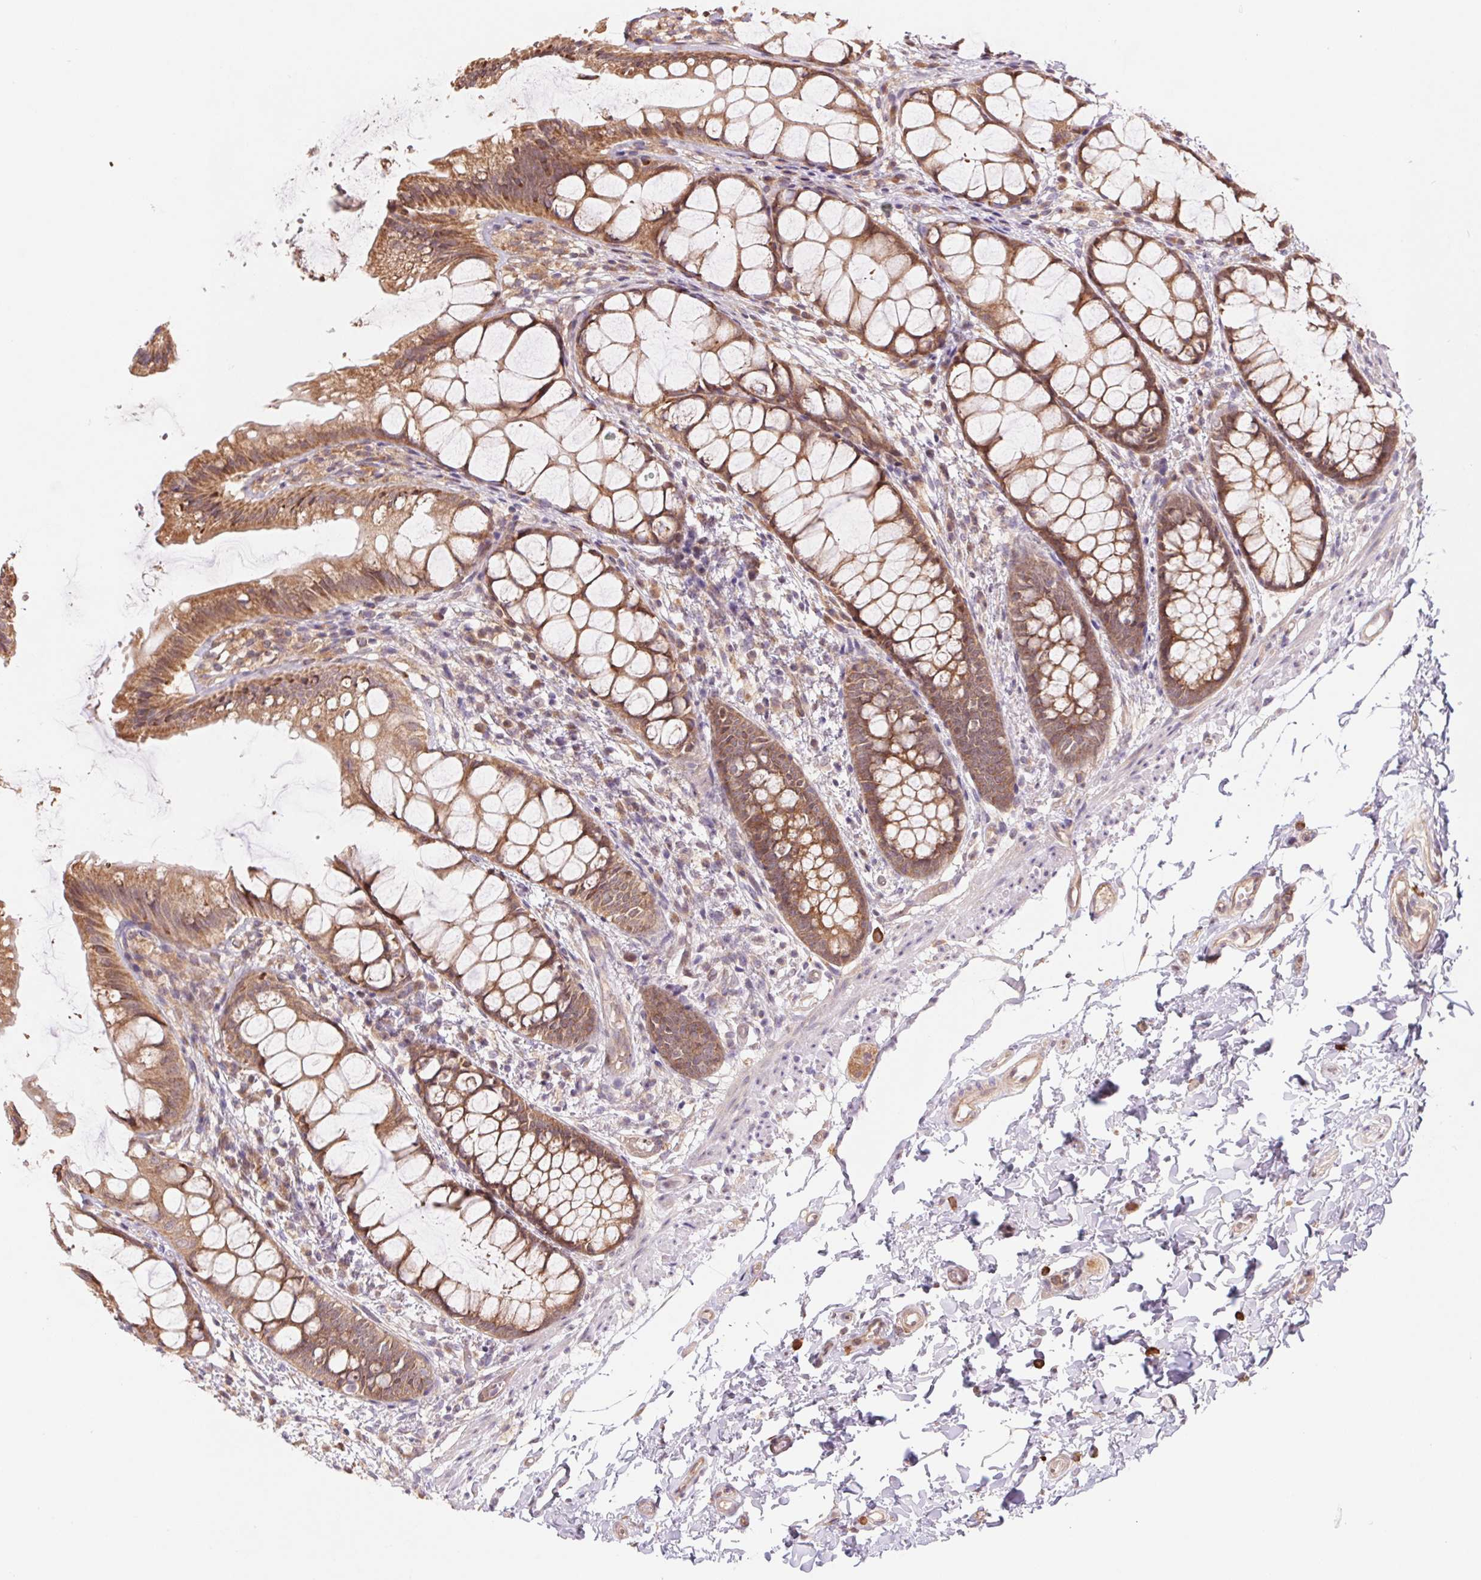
{"staining": {"intensity": "moderate", "quantity": ">75%", "location": "cytoplasmic/membranous"}, "tissue": "rectum", "cell_type": "Glandular cells", "image_type": "normal", "snomed": [{"axis": "morphology", "description": "Normal tissue, NOS"}, {"axis": "topography", "description": "Rectum"}], "caption": "Benign rectum was stained to show a protein in brown. There is medium levels of moderate cytoplasmic/membranous positivity in about >75% of glandular cells.", "gene": "RRM1", "patient": {"sex": "female", "age": 62}}